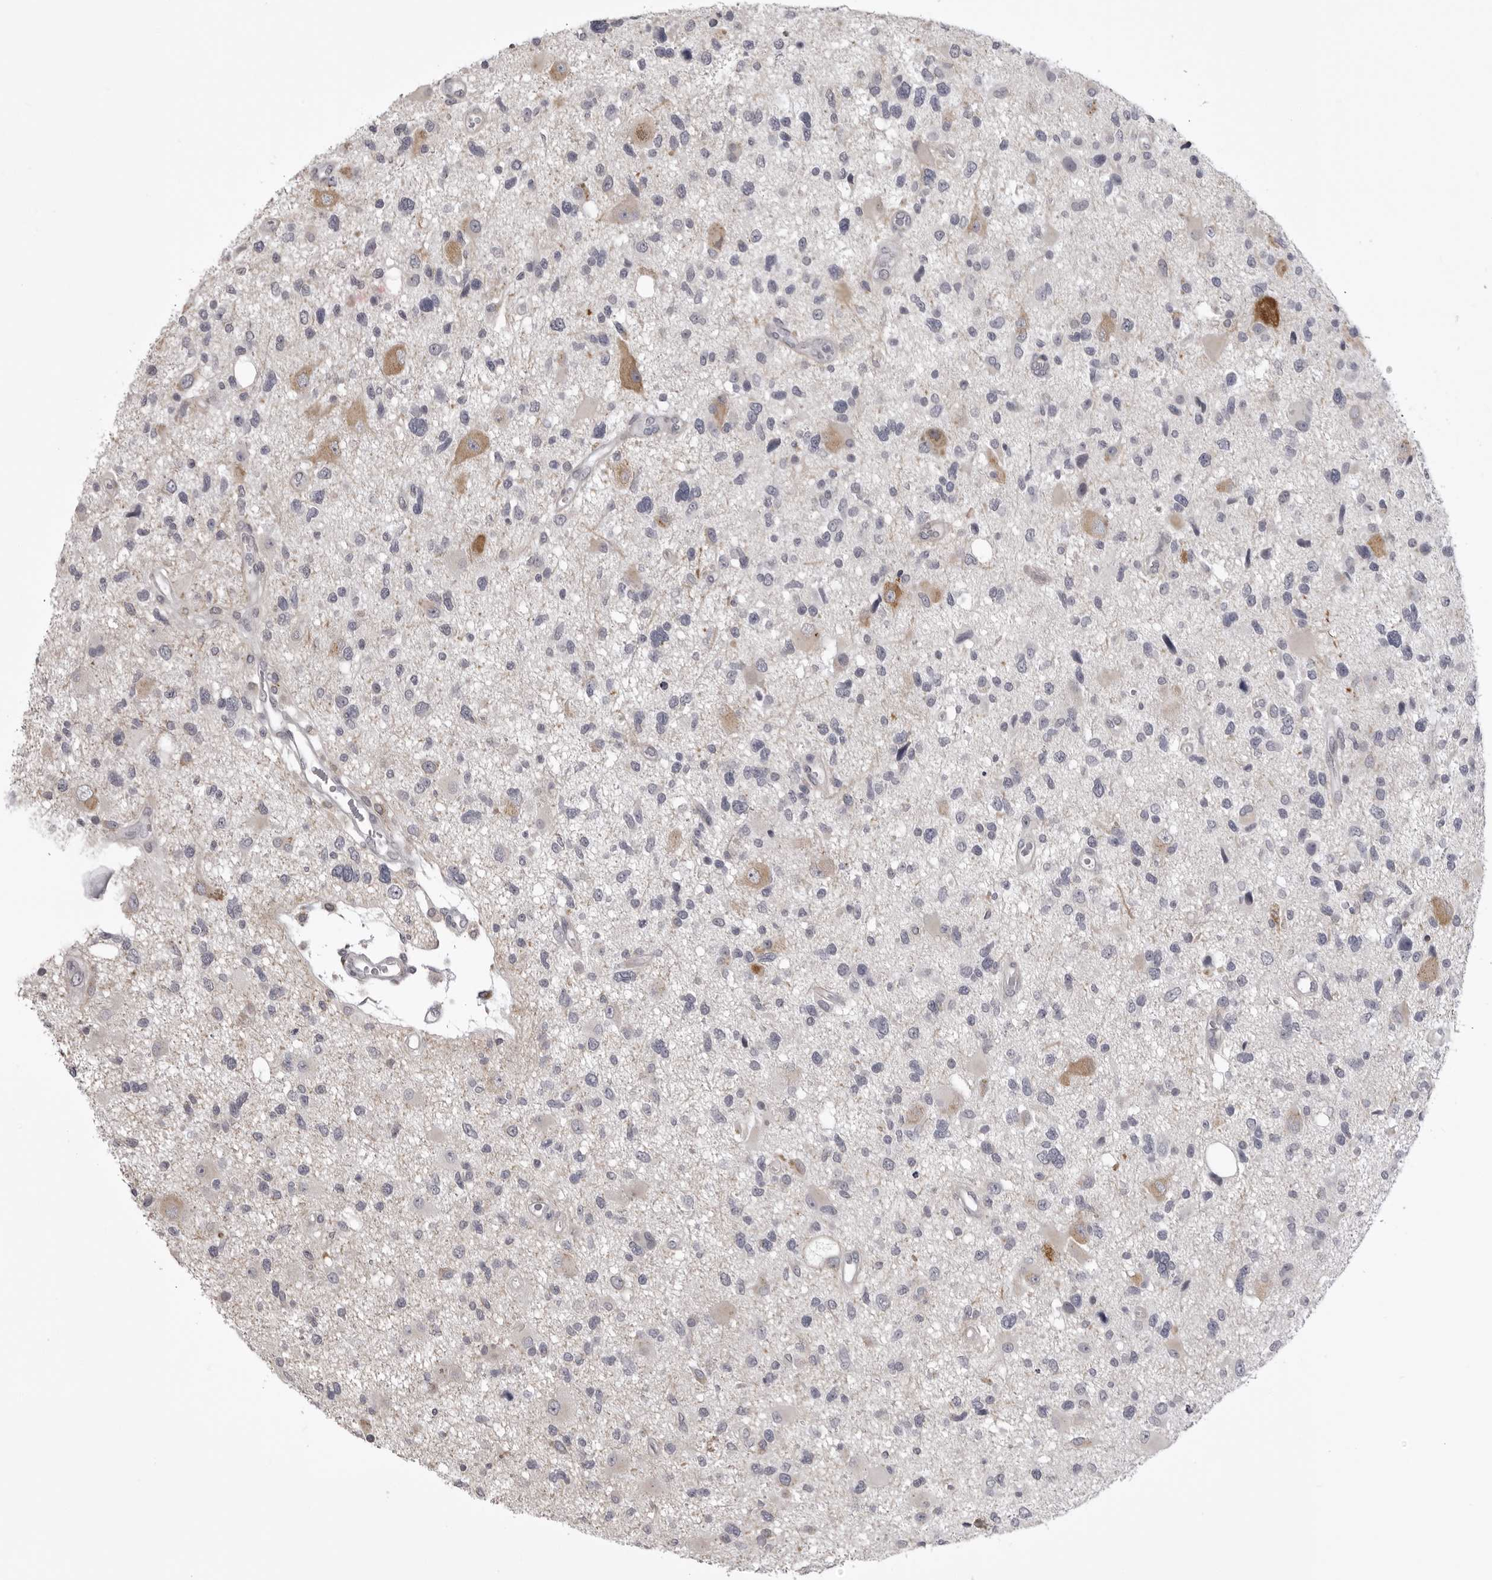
{"staining": {"intensity": "negative", "quantity": "none", "location": "none"}, "tissue": "glioma", "cell_type": "Tumor cells", "image_type": "cancer", "snomed": [{"axis": "morphology", "description": "Glioma, malignant, High grade"}, {"axis": "topography", "description": "Brain"}], "caption": "Tumor cells are negative for brown protein staining in high-grade glioma (malignant). (DAB (3,3'-diaminobenzidine) immunohistochemistry with hematoxylin counter stain).", "gene": "NCEH1", "patient": {"sex": "male", "age": 33}}